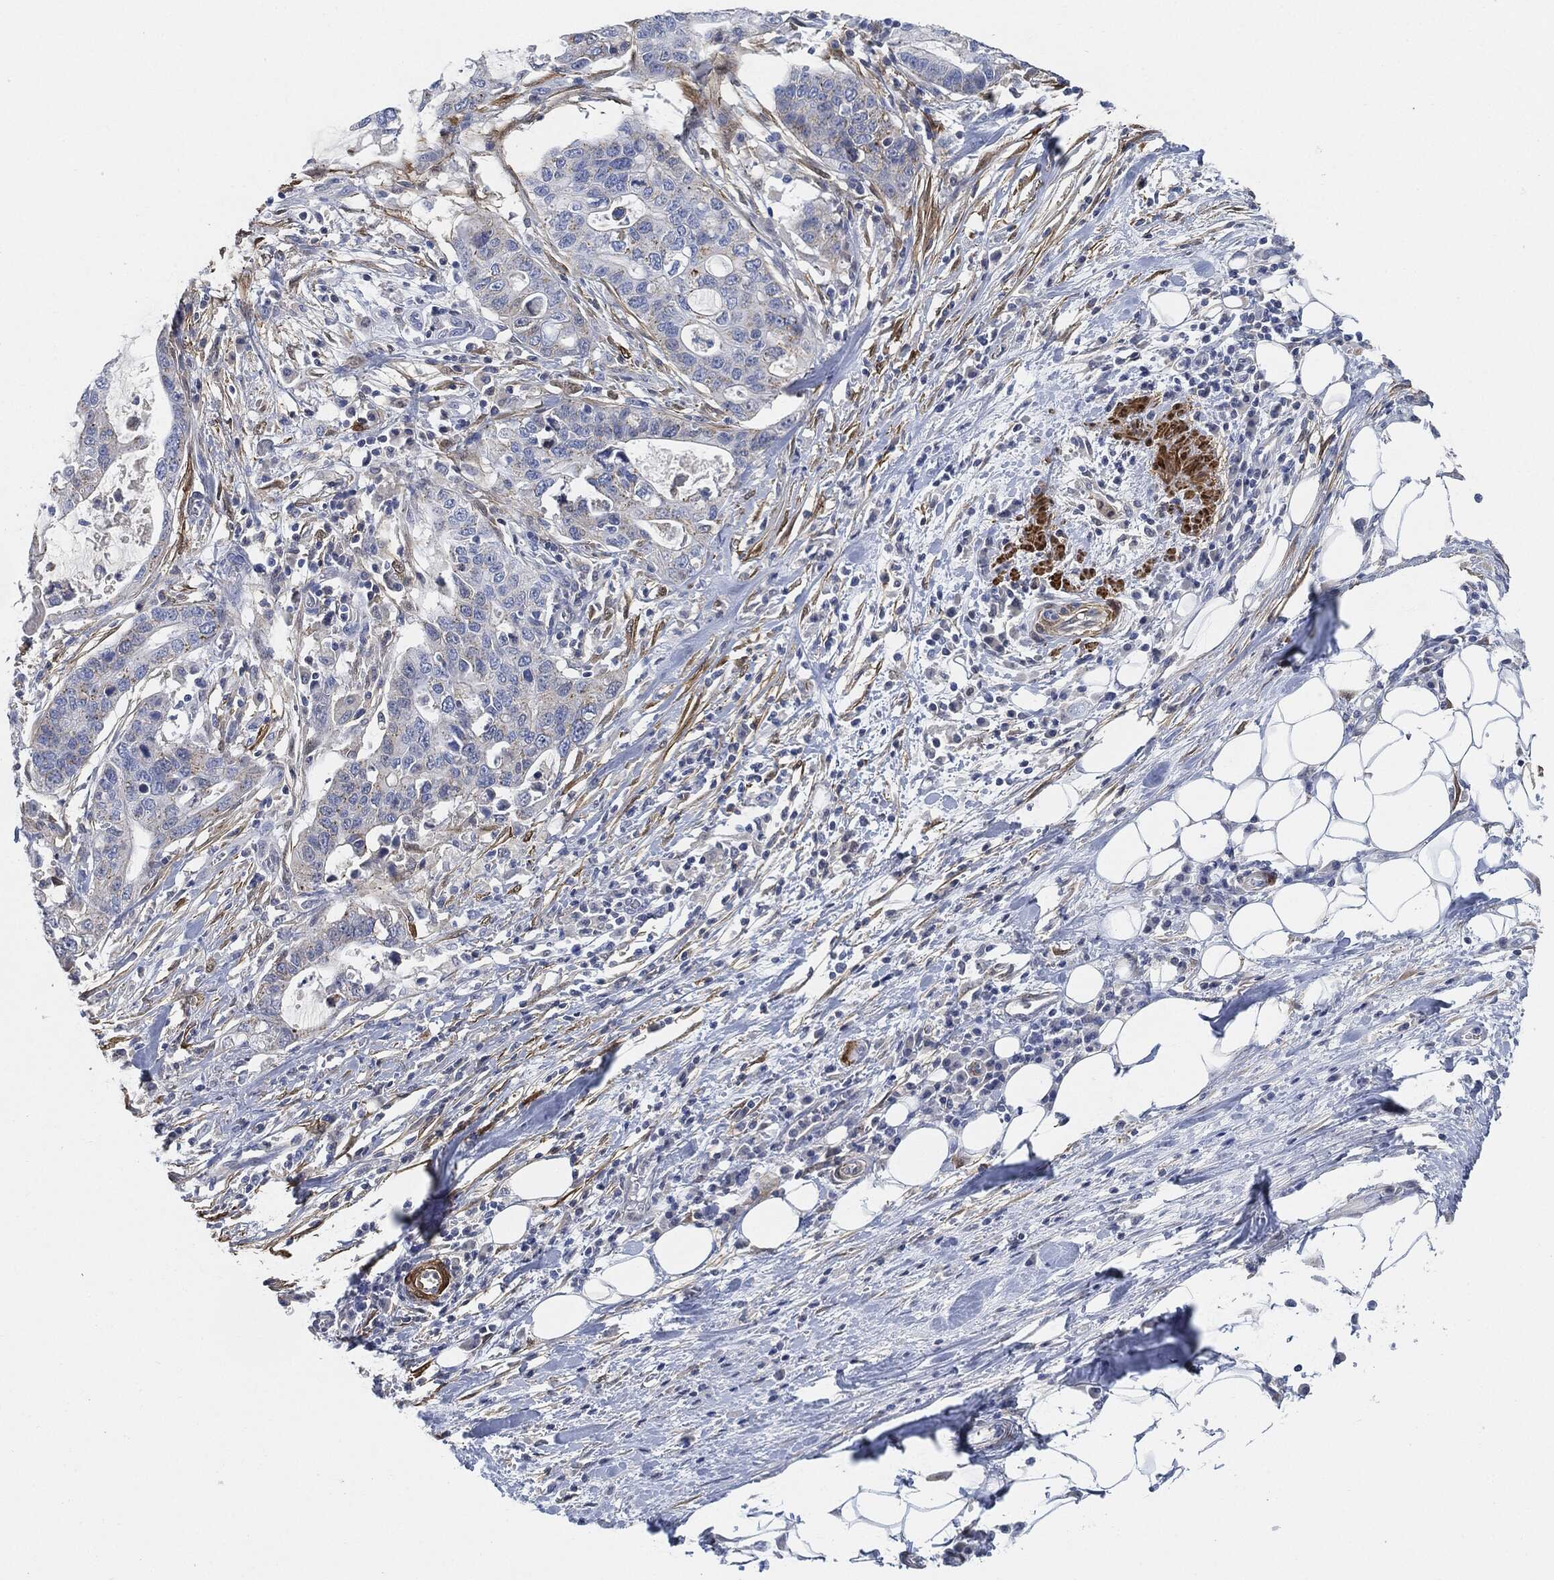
{"staining": {"intensity": "negative", "quantity": "none", "location": "none"}, "tissue": "stomach cancer", "cell_type": "Tumor cells", "image_type": "cancer", "snomed": [{"axis": "morphology", "description": "Adenocarcinoma, NOS"}, {"axis": "topography", "description": "Stomach"}], "caption": "A micrograph of stomach cancer stained for a protein shows no brown staining in tumor cells.", "gene": "TAGLN", "patient": {"sex": "male", "age": 54}}